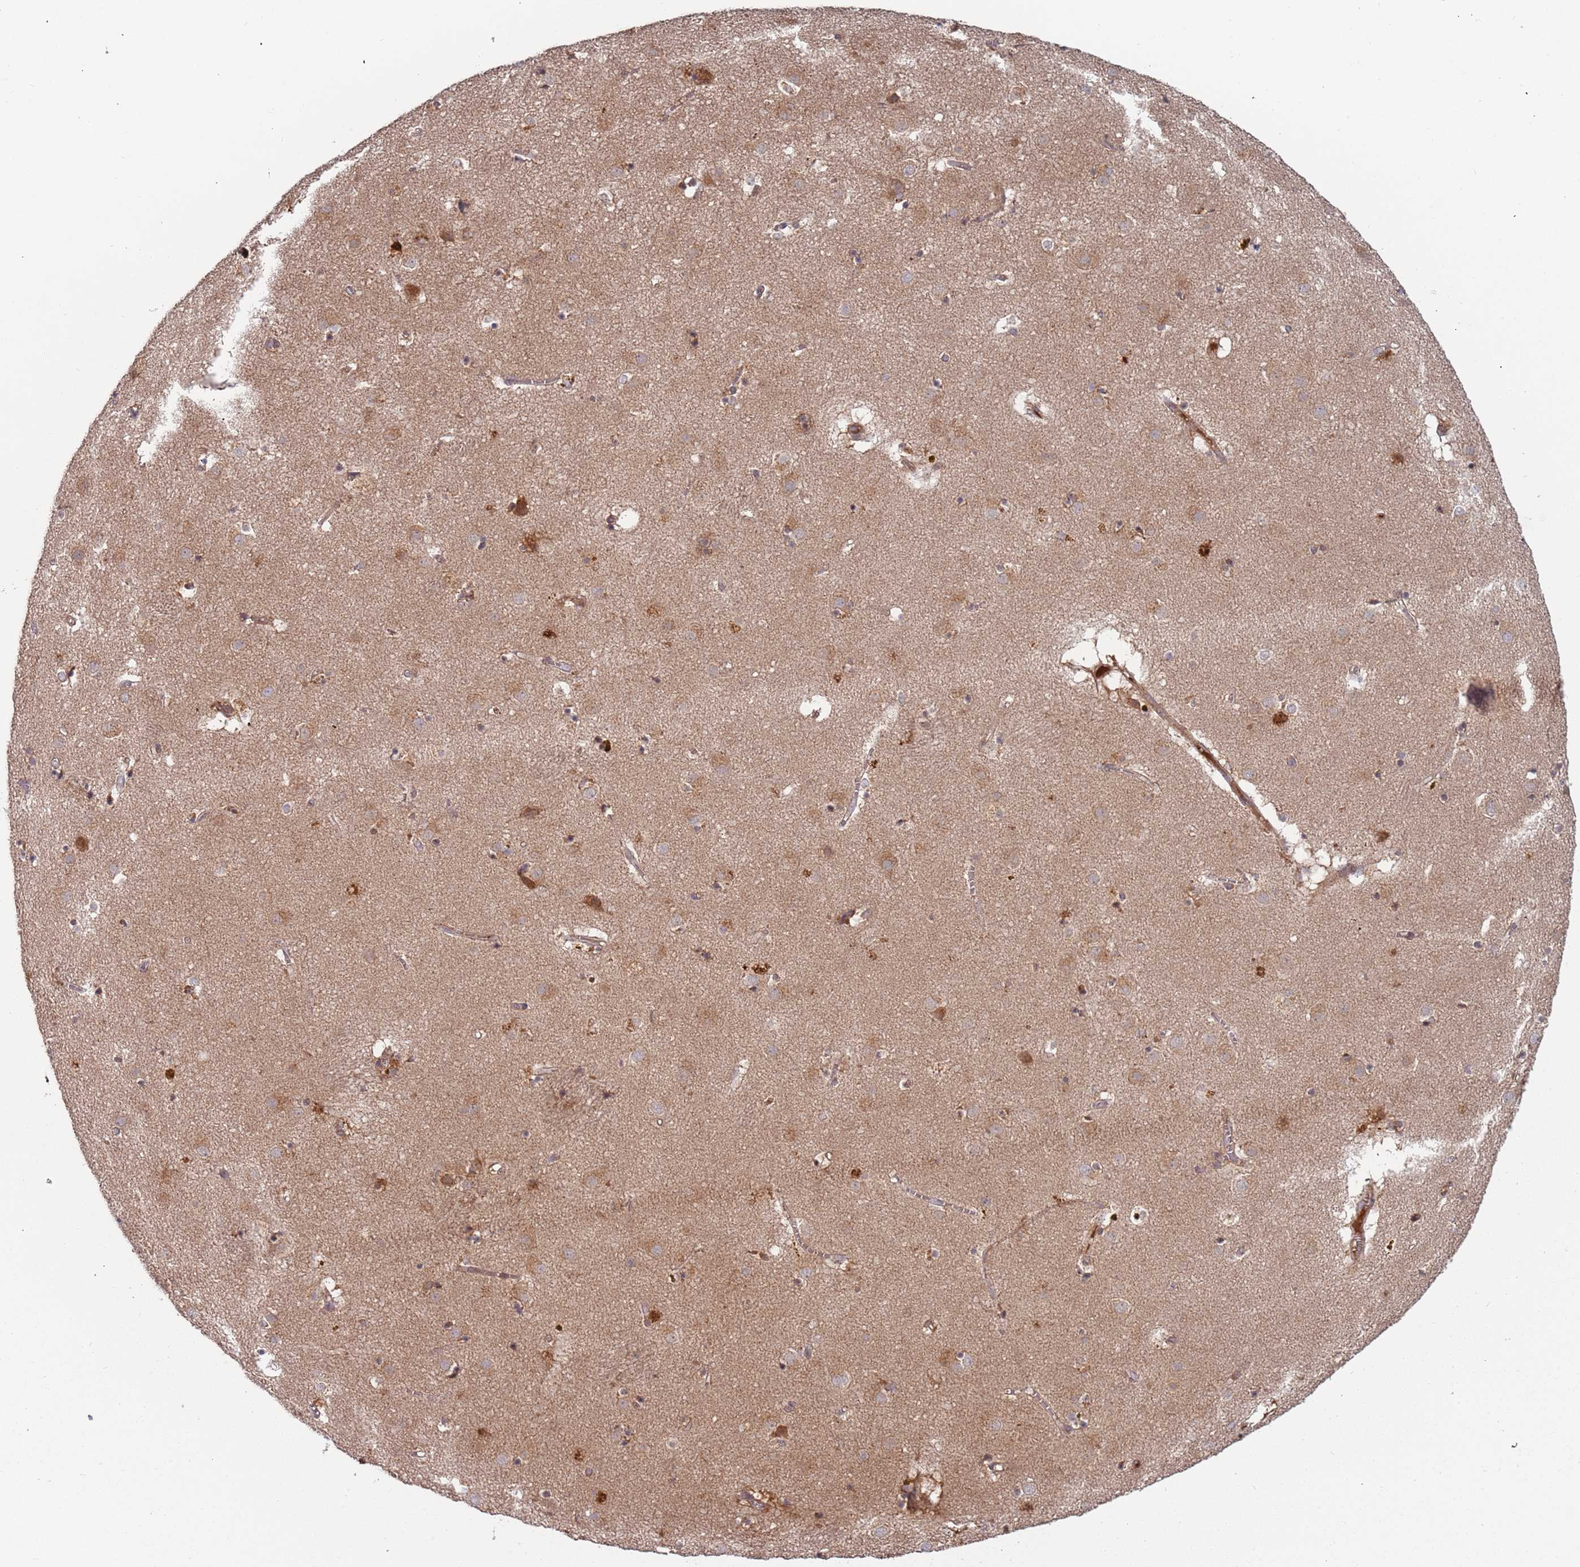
{"staining": {"intensity": "moderate", "quantity": "<25%", "location": "cytoplasmic/membranous"}, "tissue": "caudate", "cell_type": "Glial cells", "image_type": "normal", "snomed": [{"axis": "morphology", "description": "Normal tissue, NOS"}, {"axis": "topography", "description": "Lateral ventricle wall"}], "caption": "The photomicrograph reveals staining of normal caudate, revealing moderate cytoplasmic/membranous protein positivity (brown color) within glial cells. (brown staining indicates protein expression, while blue staining denotes nuclei).", "gene": "OR5A2", "patient": {"sex": "male", "age": 70}}